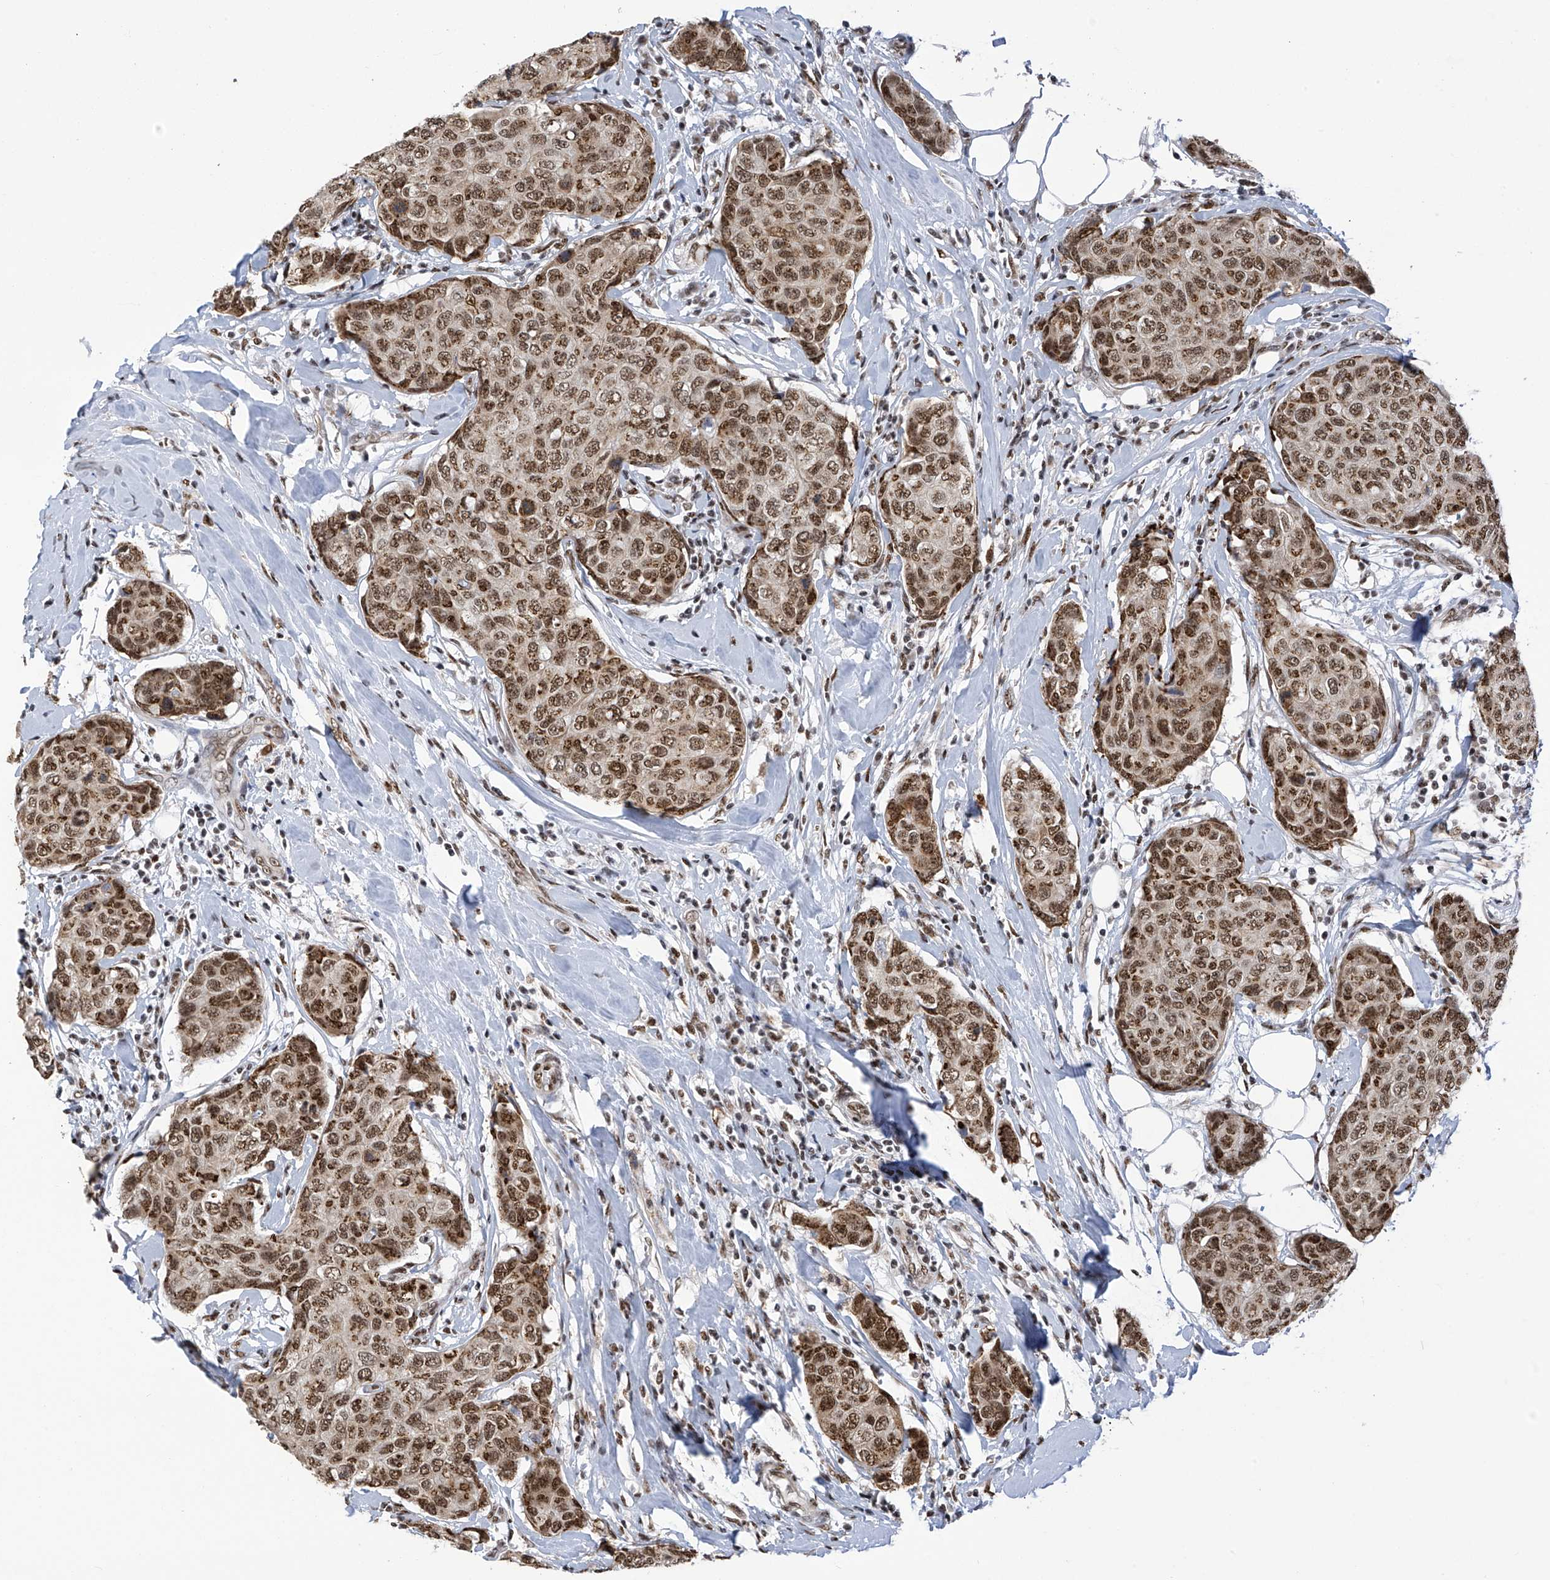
{"staining": {"intensity": "moderate", "quantity": ">75%", "location": "cytoplasmic/membranous,nuclear"}, "tissue": "breast cancer", "cell_type": "Tumor cells", "image_type": "cancer", "snomed": [{"axis": "morphology", "description": "Duct carcinoma"}, {"axis": "topography", "description": "Breast"}], "caption": "An immunohistochemistry (IHC) image of tumor tissue is shown. Protein staining in brown shows moderate cytoplasmic/membranous and nuclear positivity in invasive ductal carcinoma (breast) within tumor cells.", "gene": "APLF", "patient": {"sex": "female", "age": 80}}